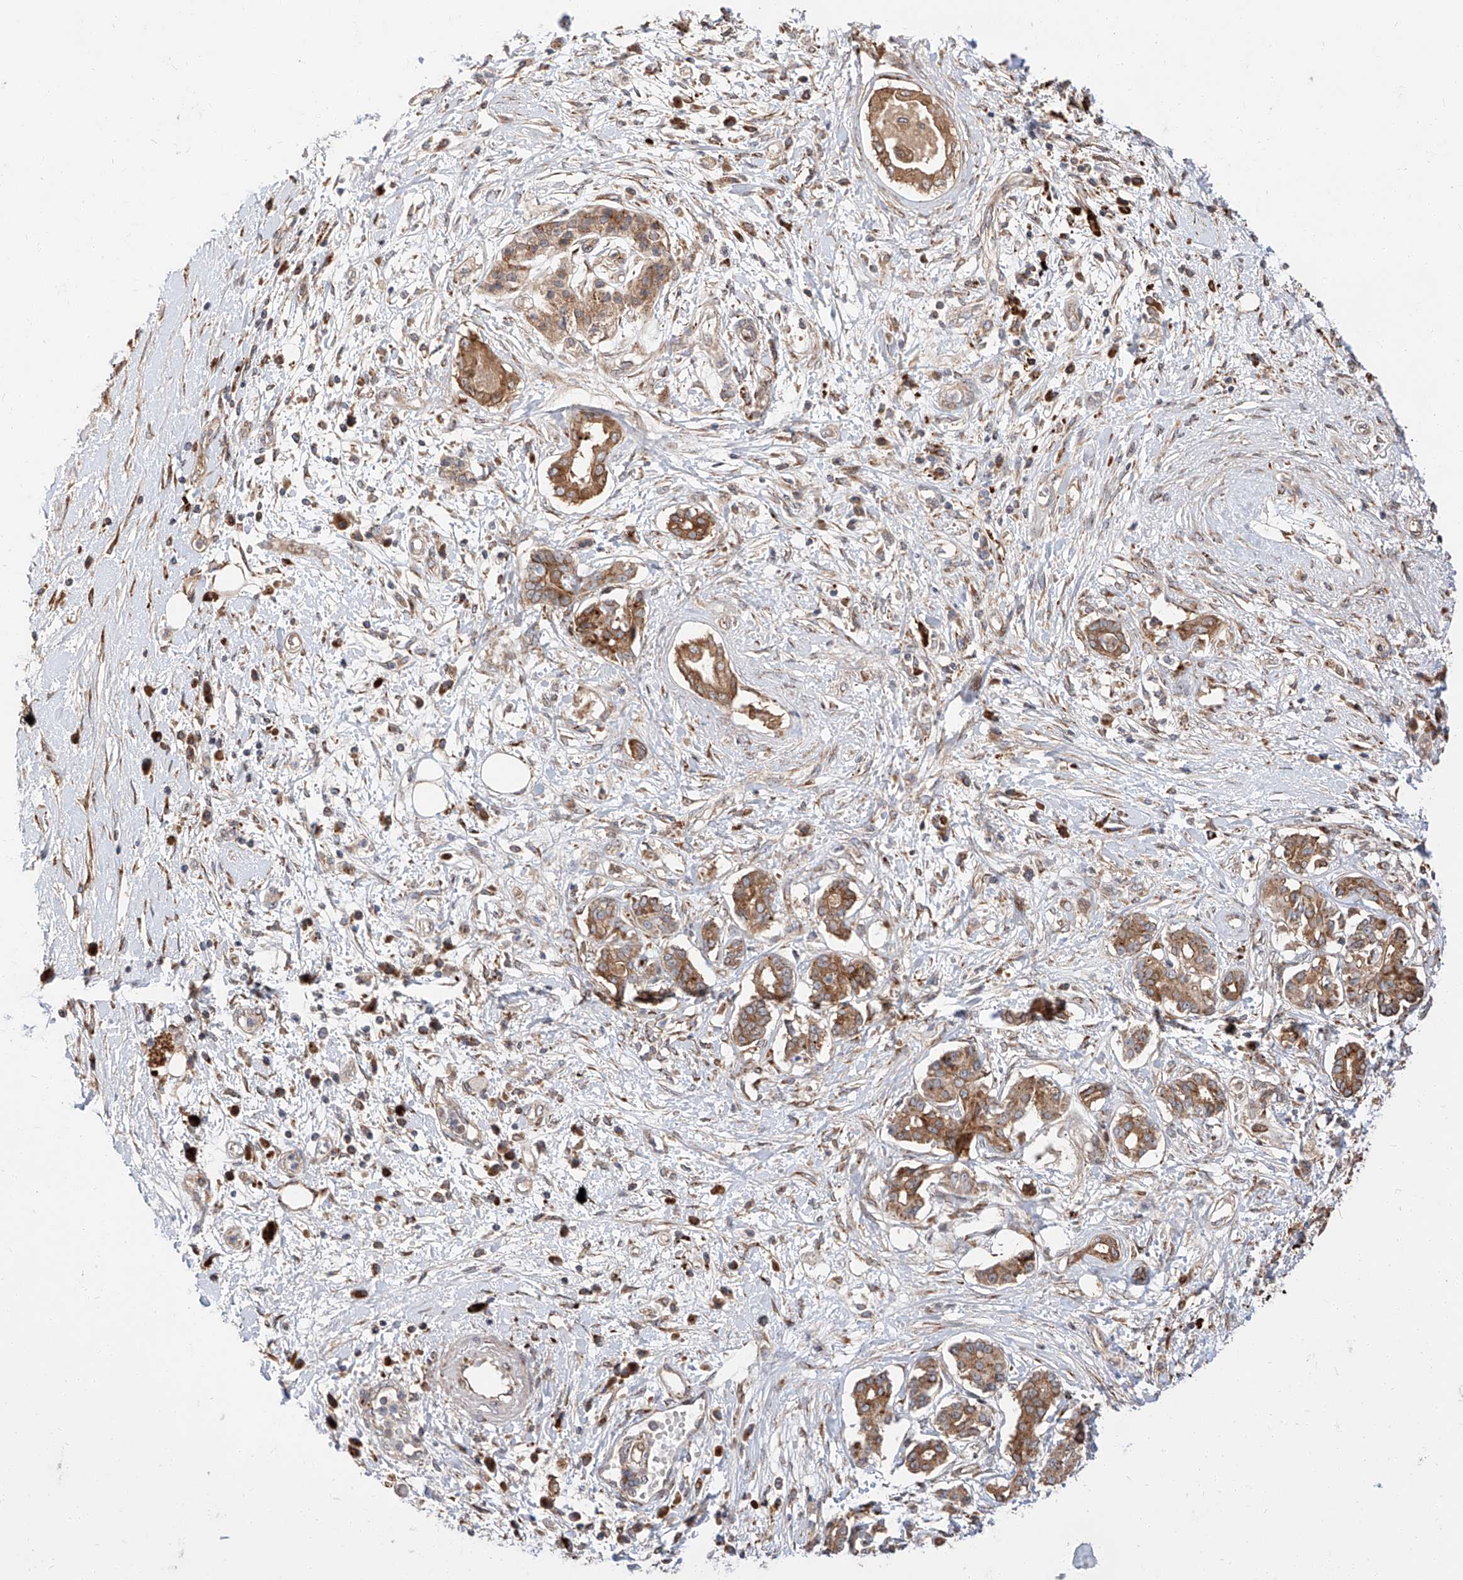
{"staining": {"intensity": "moderate", "quantity": ">75%", "location": "cytoplasmic/membranous"}, "tissue": "pancreatic cancer", "cell_type": "Tumor cells", "image_type": "cancer", "snomed": [{"axis": "morphology", "description": "Adenocarcinoma, NOS"}, {"axis": "topography", "description": "Pancreas"}], "caption": "Immunohistochemical staining of pancreatic cancer exhibits medium levels of moderate cytoplasmic/membranous protein expression in about >75% of tumor cells. The staining is performed using DAB brown chromogen to label protein expression. The nuclei are counter-stained blue using hematoxylin.", "gene": "DIRAS3", "patient": {"sex": "female", "age": 56}}